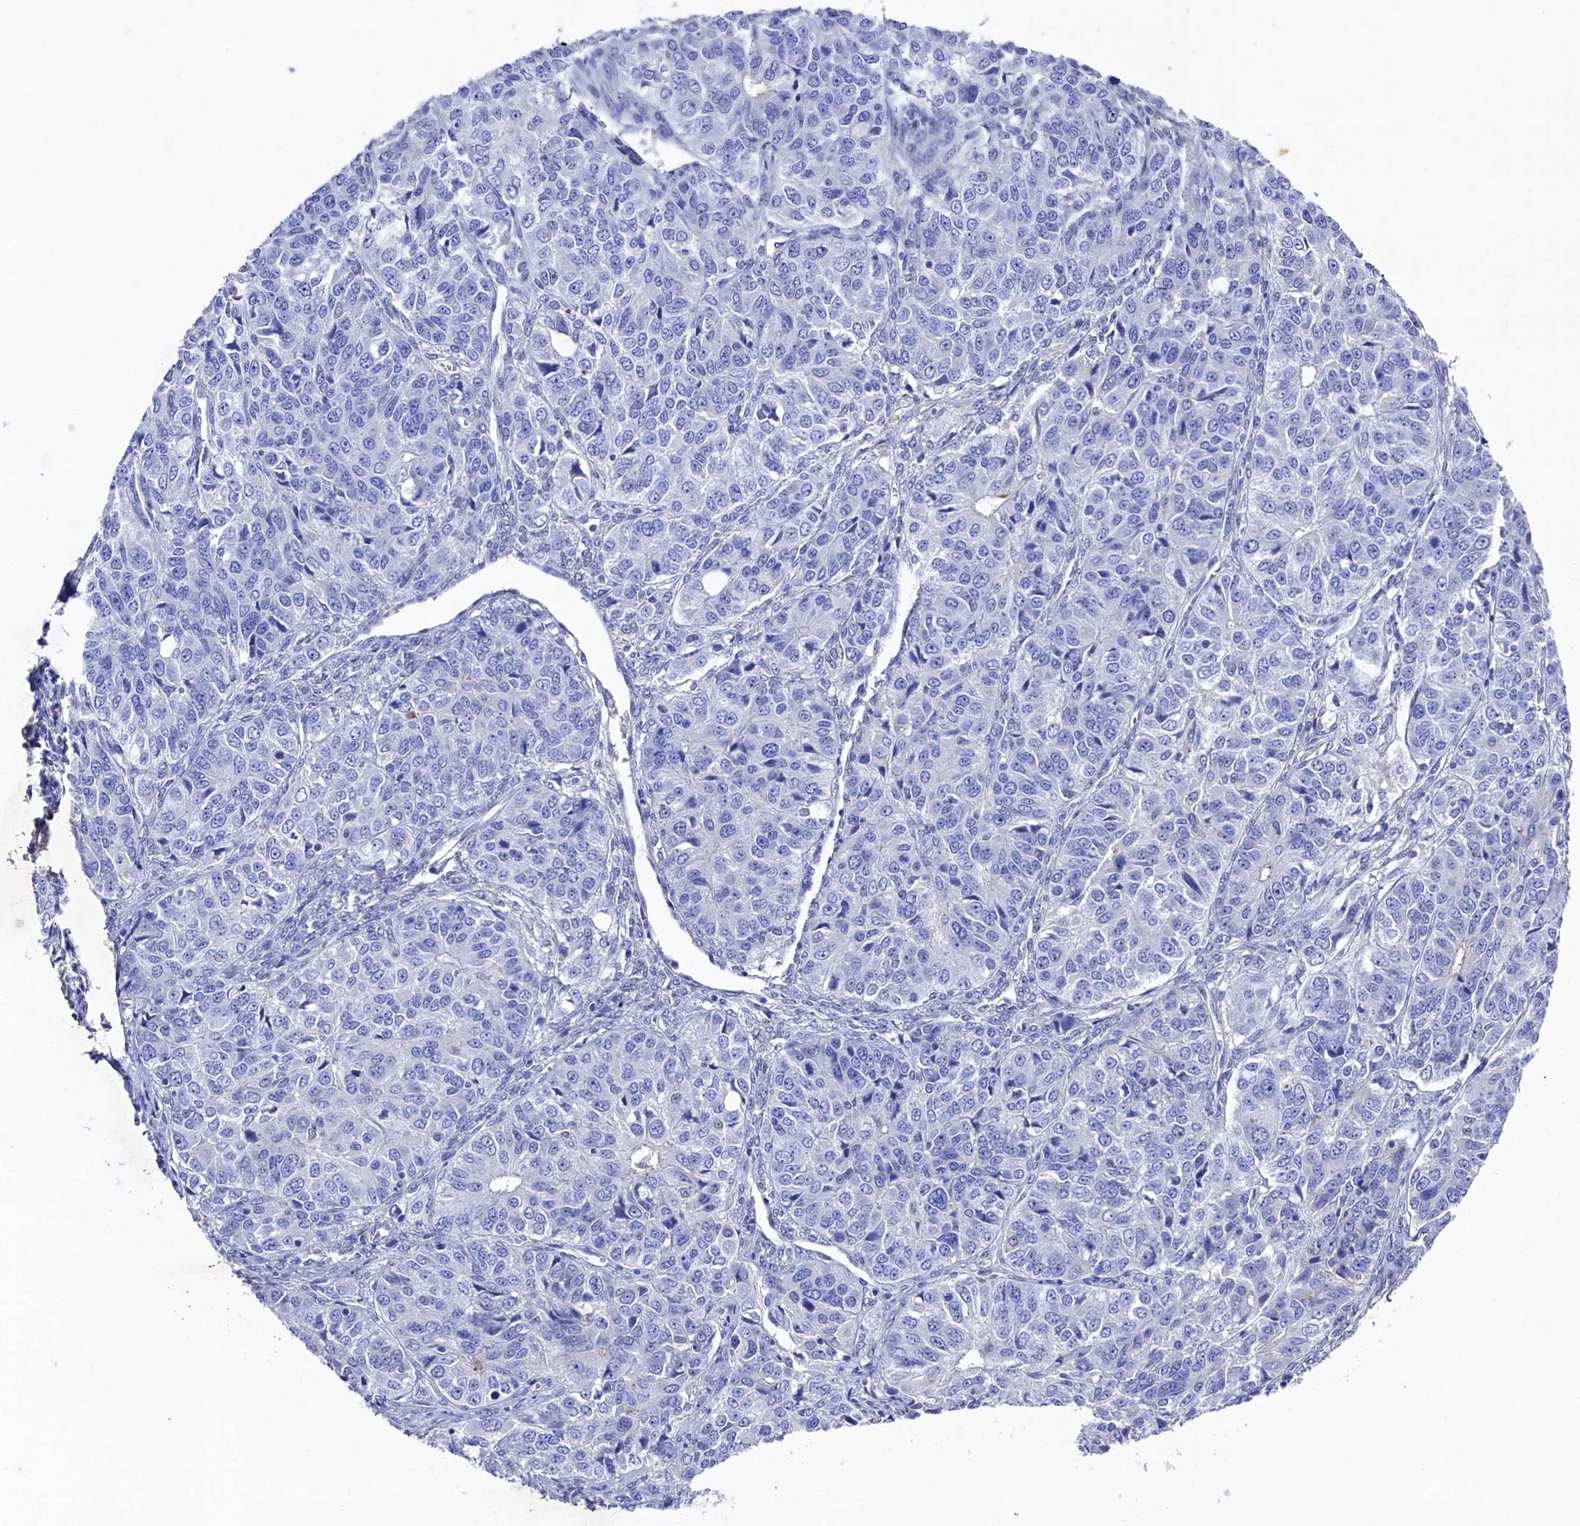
{"staining": {"intensity": "negative", "quantity": "none", "location": "none"}, "tissue": "ovarian cancer", "cell_type": "Tumor cells", "image_type": "cancer", "snomed": [{"axis": "morphology", "description": "Carcinoma, endometroid"}, {"axis": "topography", "description": "Ovary"}], "caption": "Micrograph shows no protein staining in tumor cells of endometroid carcinoma (ovarian) tissue.", "gene": "RNH1", "patient": {"sex": "female", "age": 51}}